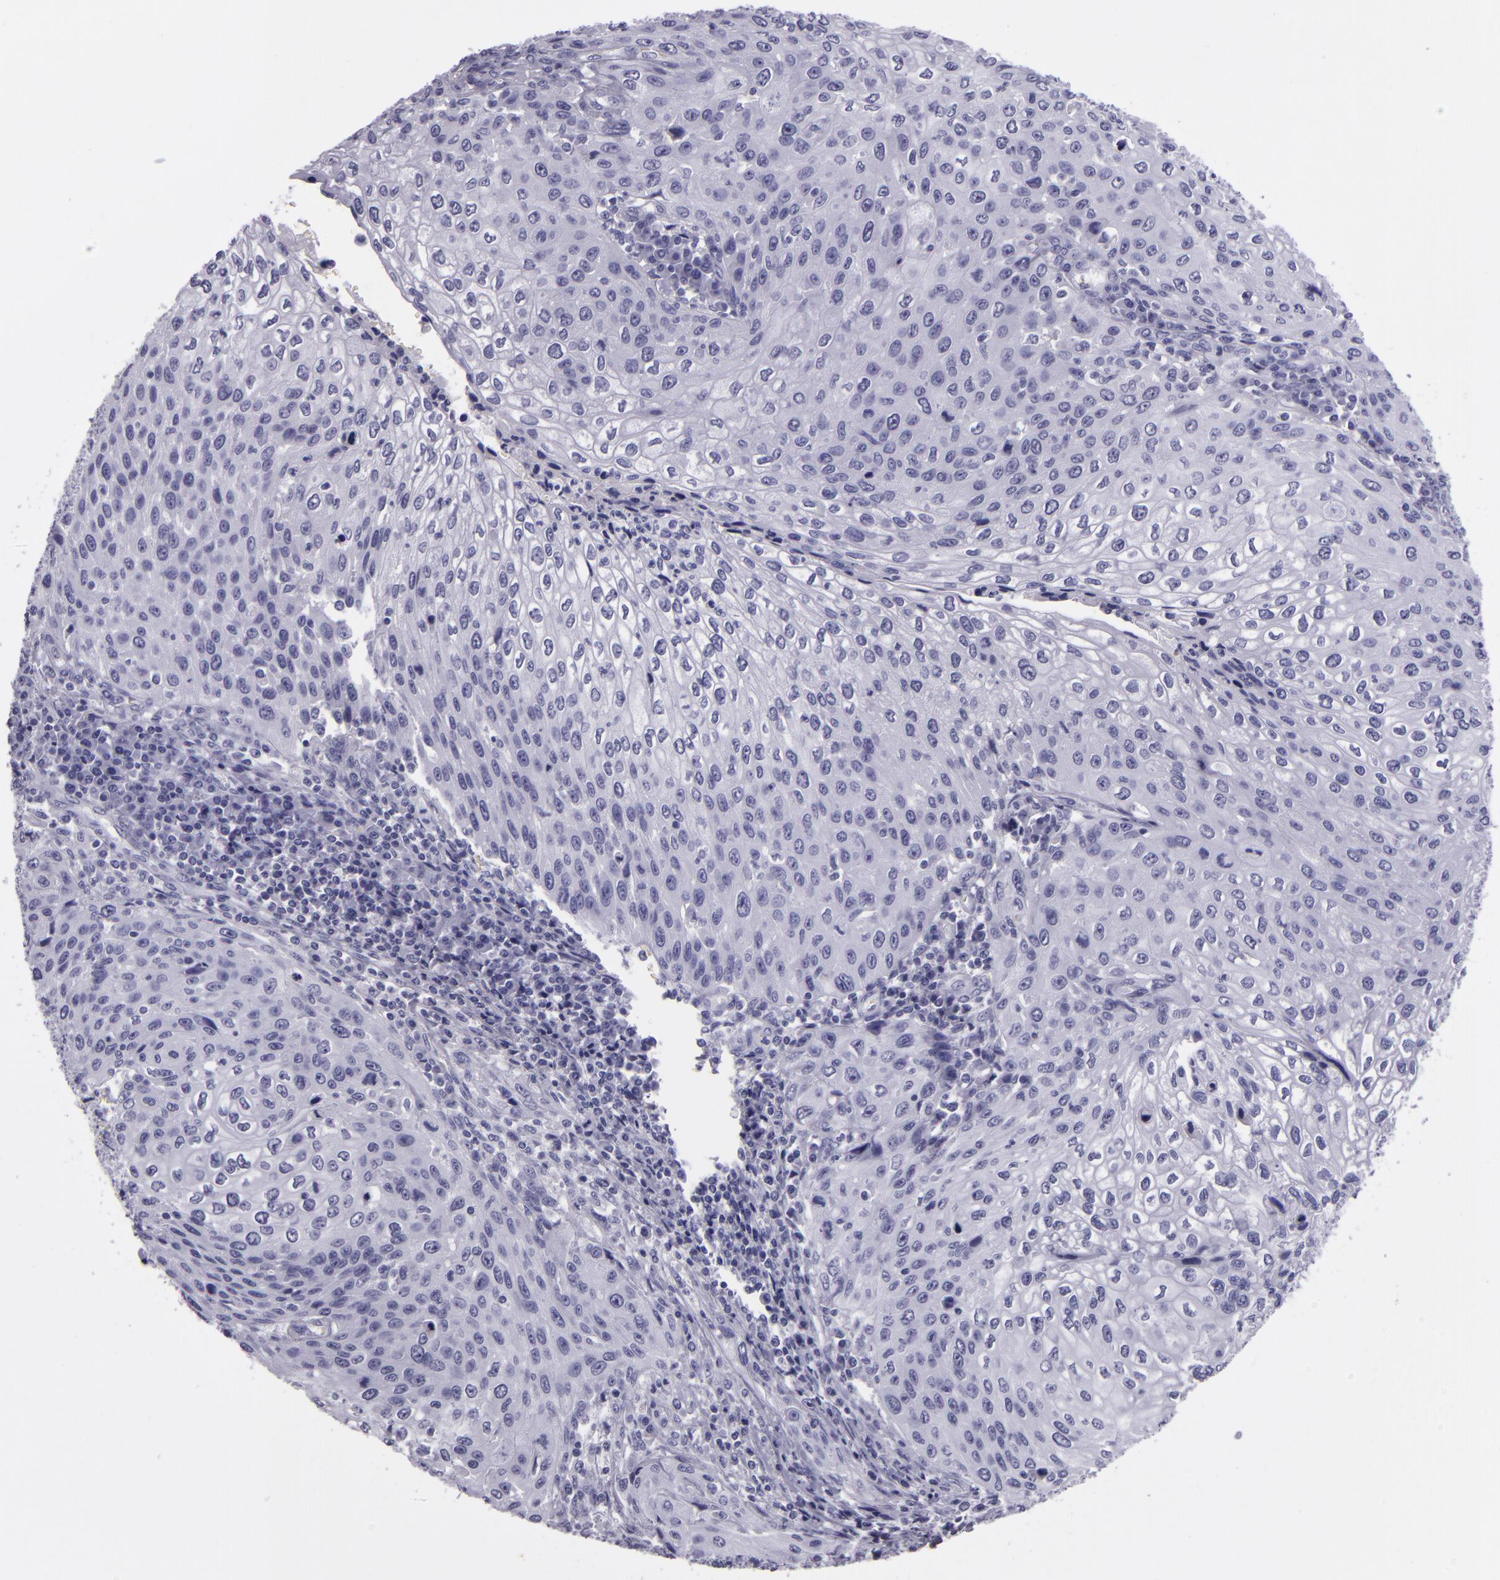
{"staining": {"intensity": "negative", "quantity": "none", "location": "none"}, "tissue": "cervical cancer", "cell_type": "Tumor cells", "image_type": "cancer", "snomed": [{"axis": "morphology", "description": "Squamous cell carcinoma, NOS"}, {"axis": "topography", "description": "Cervix"}], "caption": "High power microscopy image of an IHC micrograph of squamous cell carcinoma (cervical), revealing no significant expression in tumor cells.", "gene": "CR2", "patient": {"sex": "female", "age": 32}}